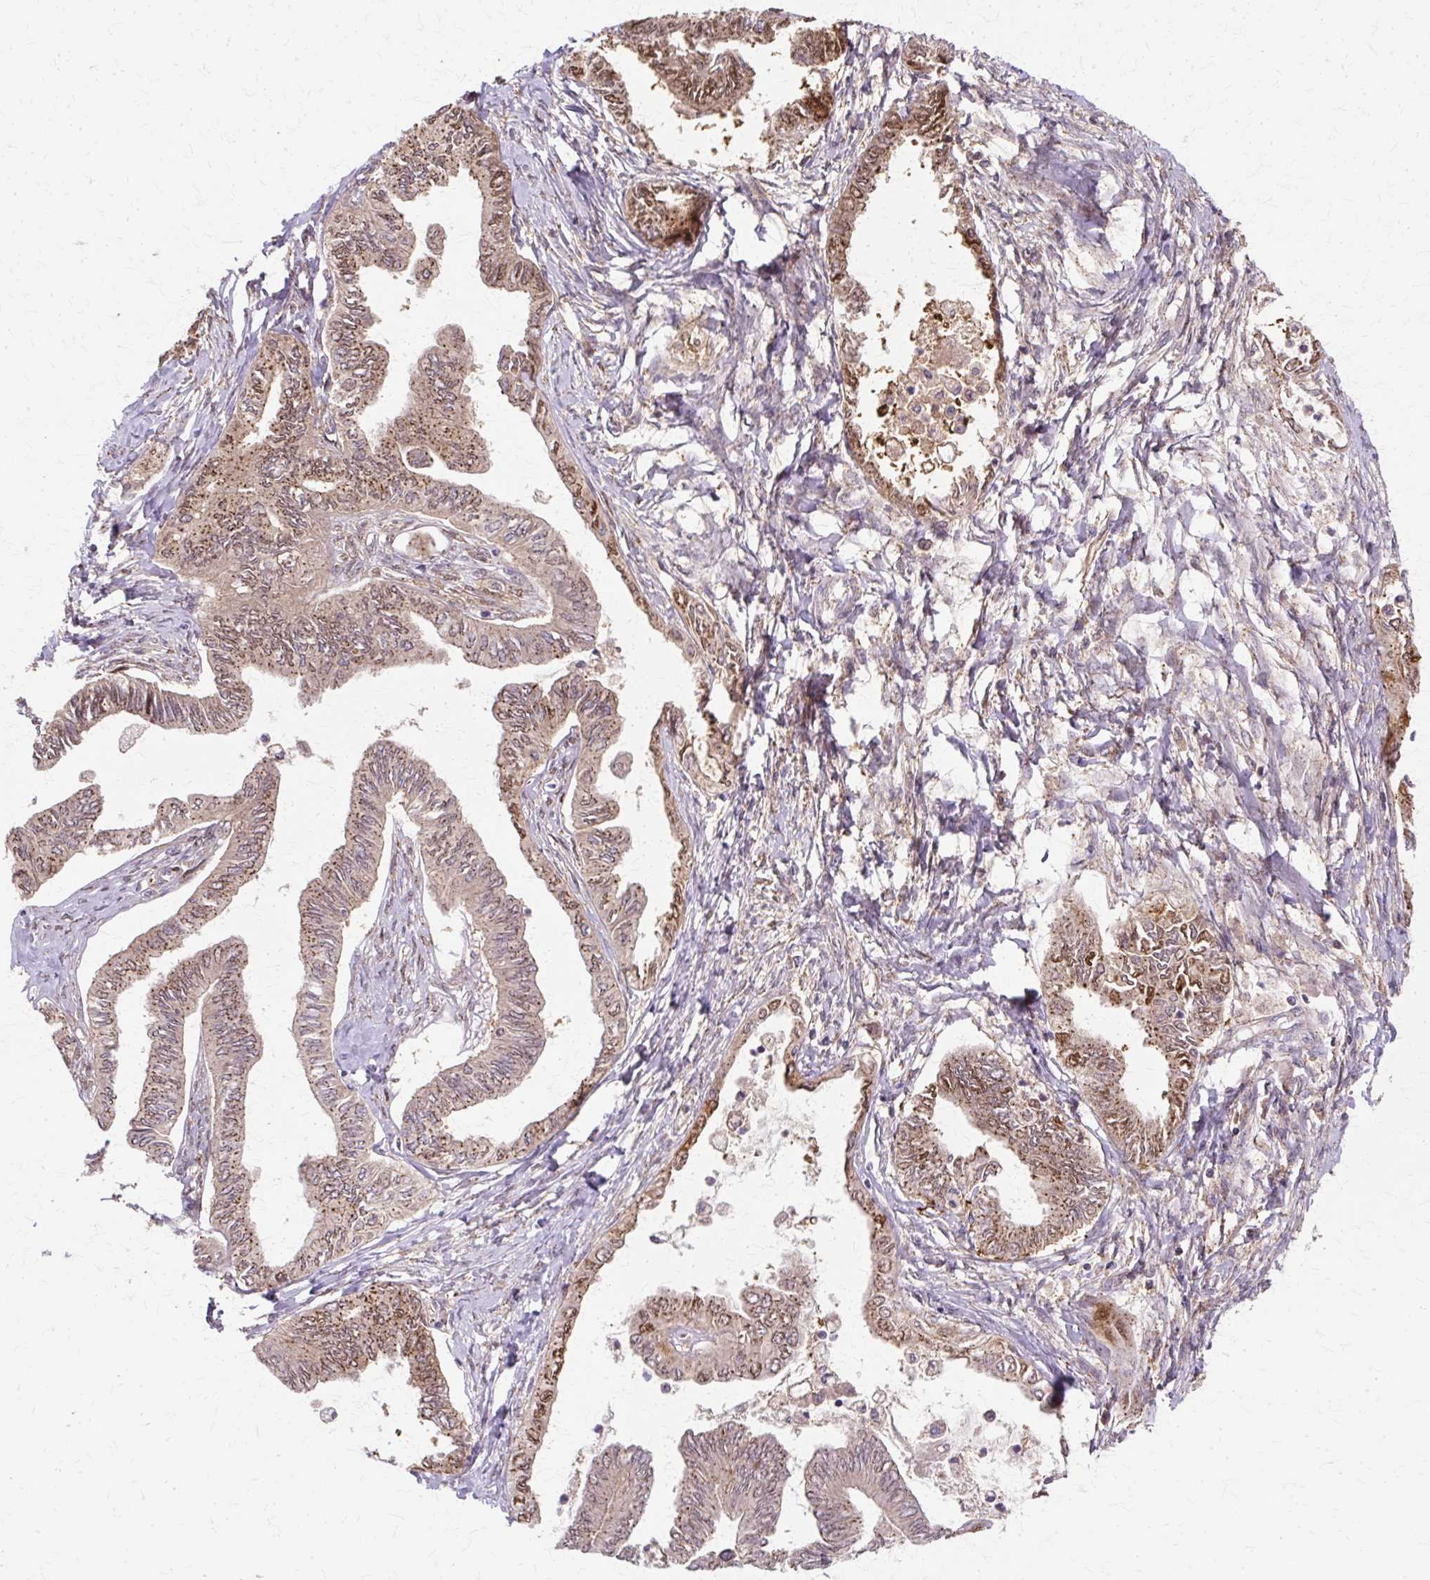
{"staining": {"intensity": "moderate", "quantity": ">75%", "location": "cytoplasmic/membranous,nuclear"}, "tissue": "ovarian cancer", "cell_type": "Tumor cells", "image_type": "cancer", "snomed": [{"axis": "morphology", "description": "Carcinoma, endometroid"}, {"axis": "topography", "description": "Ovary"}], "caption": "Ovarian cancer (endometroid carcinoma) stained for a protein (brown) reveals moderate cytoplasmic/membranous and nuclear positive expression in about >75% of tumor cells.", "gene": "COPB1", "patient": {"sex": "female", "age": 70}}